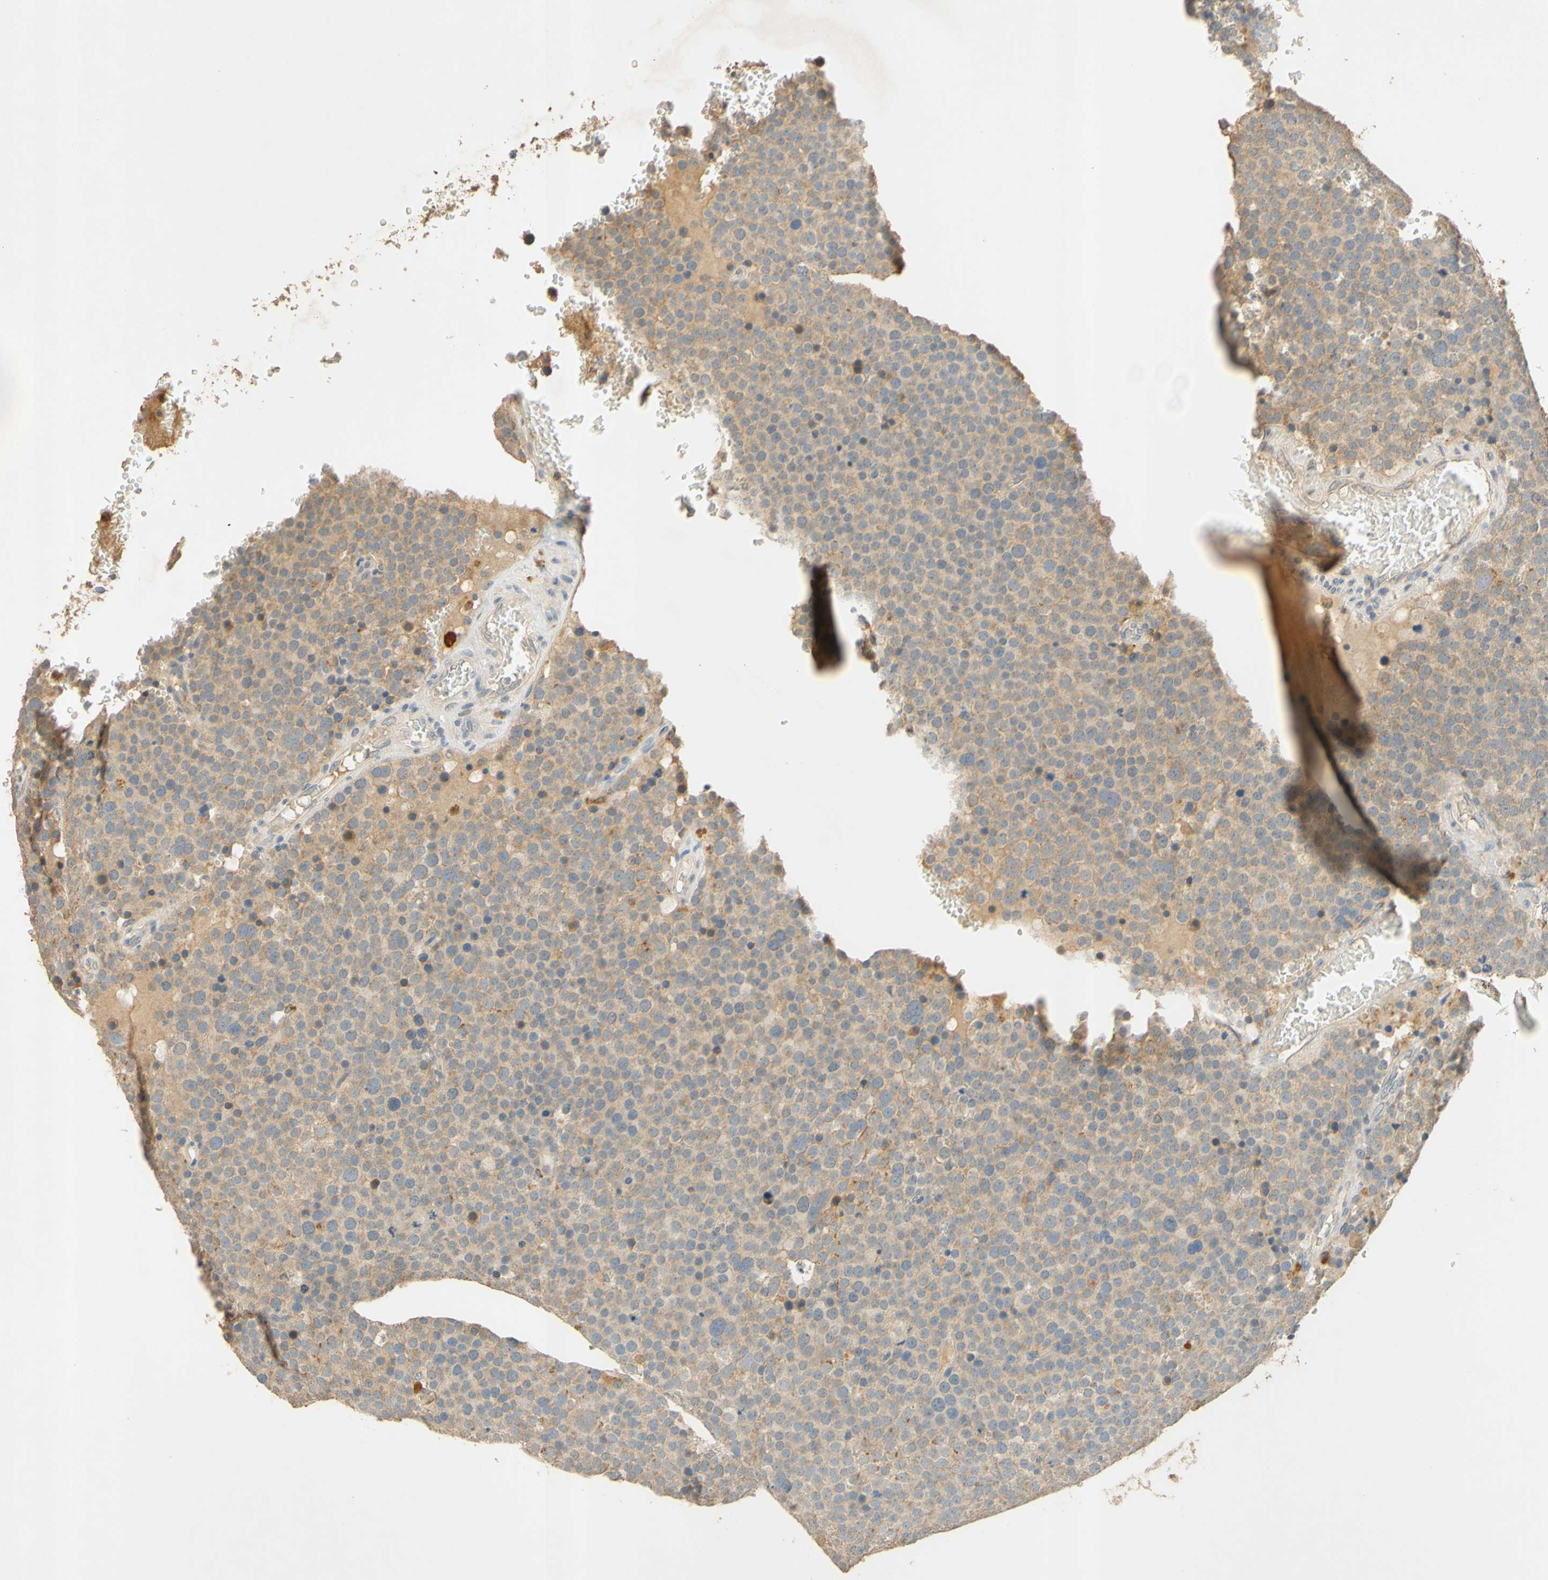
{"staining": {"intensity": "weak", "quantity": ">75%", "location": "cytoplasmic/membranous"}, "tissue": "testis cancer", "cell_type": "Tumor cells", "image_type": "cancer", "snomed": [{"axis": "morphology", "description": "Seminoma, NOS"}, {"axis": "topography", "description": "Testis"}], "caption": "Protein expression analysis of testis cancer displays weak cytoplasmic/membranous positivity in approximately >75% of tumor cells. The staining was performed using DAB, with brown indicating positive protein expression. Nuclei are stained blue with hematoxylin.", "gene": "ENTREP2", "patient": {"sex": "male", "age": 71}}